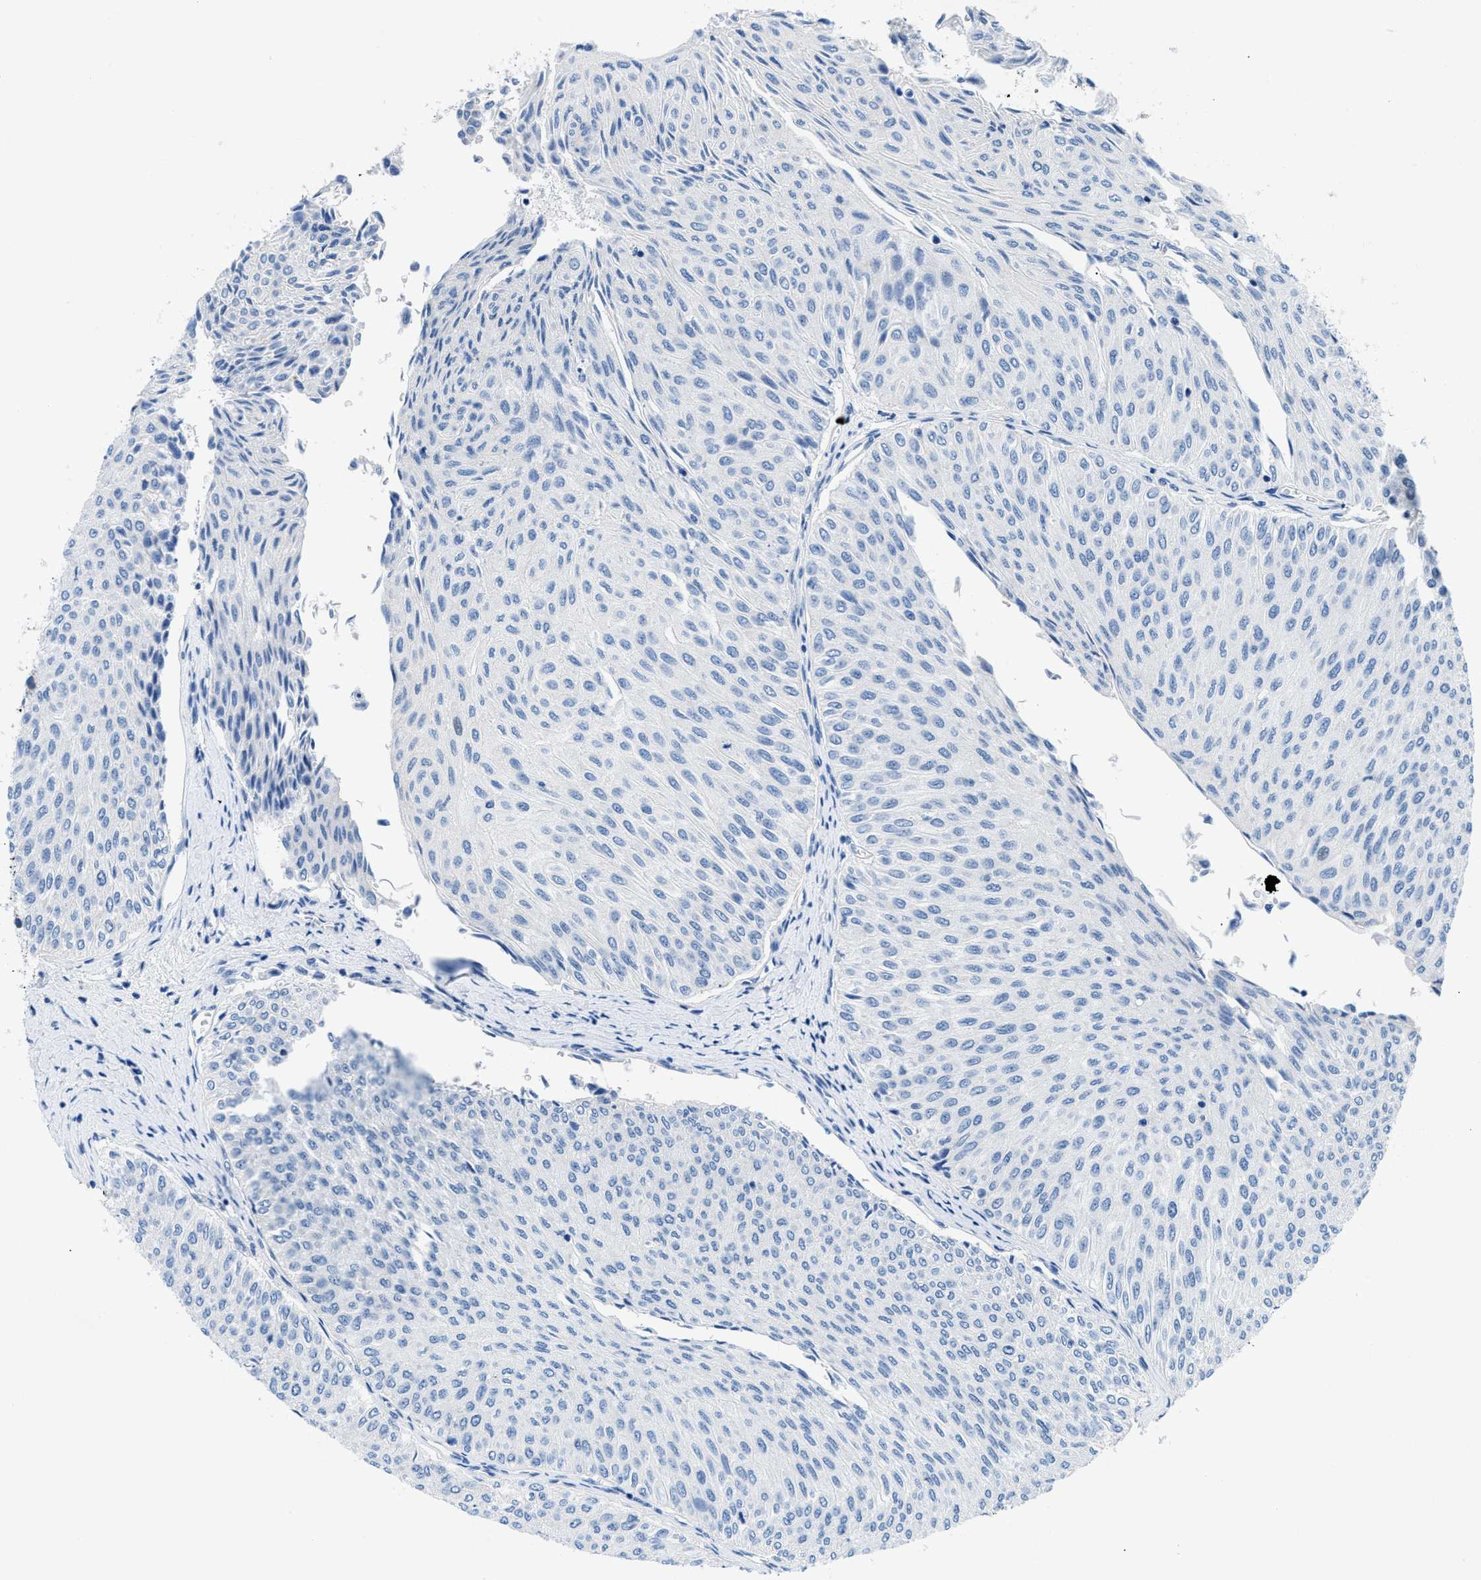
{"staining": {"intensity": "negative", "quantity": "none", "location": "none"}, "tissue": "urothelial cancer", "cell_type": "Tumor cells", "image_type": "cancer", "snomed": [{"axis": "morphology", "description": "Urothelial carcinoma, Low grade"}, {"axis": "topography", "description": "Urinary bladder"}], "caption": "DAB (3,3'-diaminobenzidine) immunohistochemical staining of low-grade urothelial carcinoma shows no significant expression in tumor cells.", "gene": "FDCSP", "patient": {"sex": "male", "age": 78}}